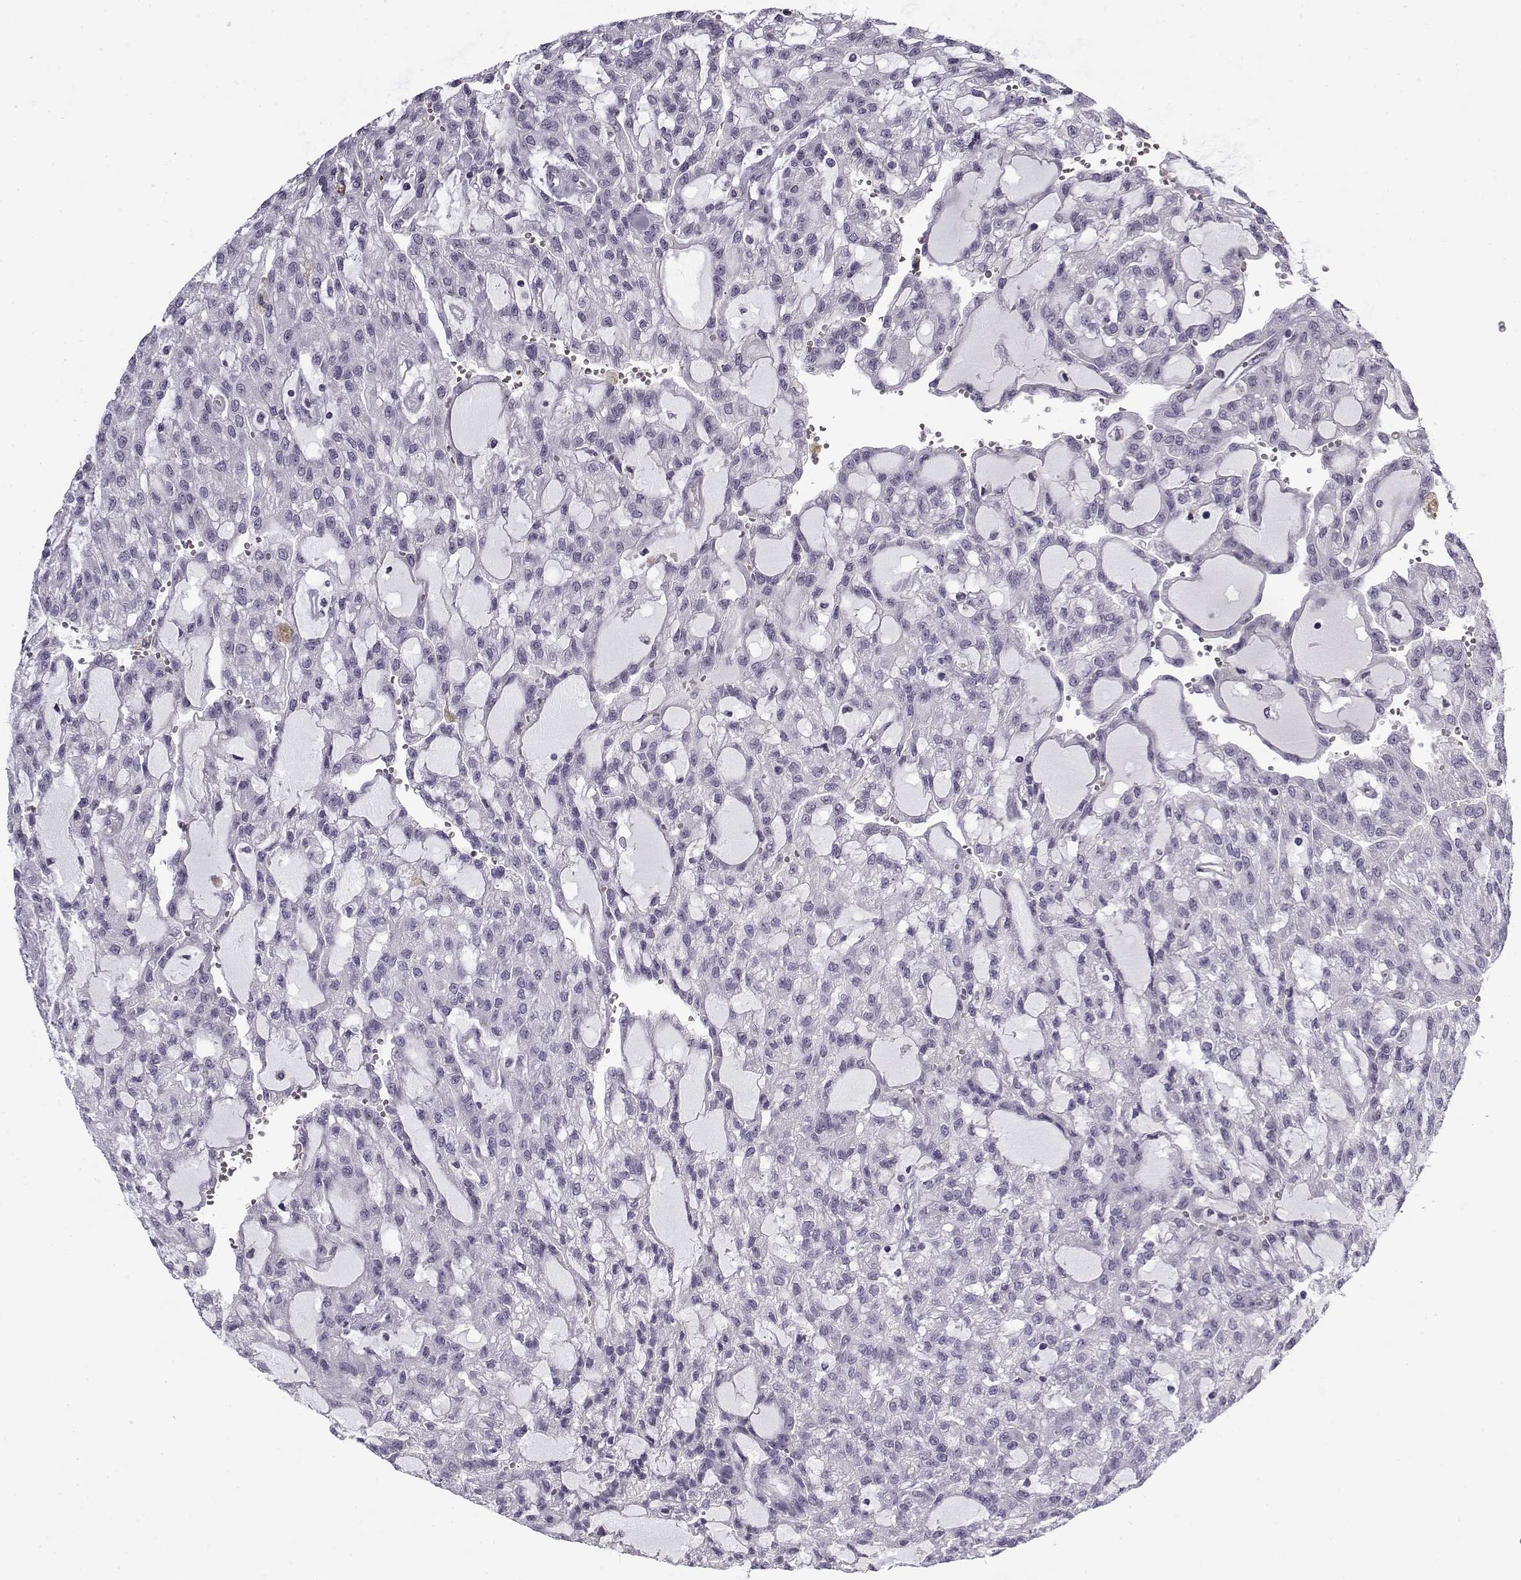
{"staining": {"intensity": "negative", "quantity": "none", "location": "none"}, "tissue": "renal cancer", "cell_type": "Tumor cells", "image_type": "cancer", "snomed": [{"axis": "morphology", "description": "Adenocarcinoma, NOS"}, {"axis": "topography", "description": "Kidney"}], "caption": "A high-resolution photomicrograph shows immunohistochemistry staining of adenocarcinoma (renal), which exhibits no significant positivity in tumor cells.", "gene": "SNCA", "patient": {"sex": "male", "age": 63}}